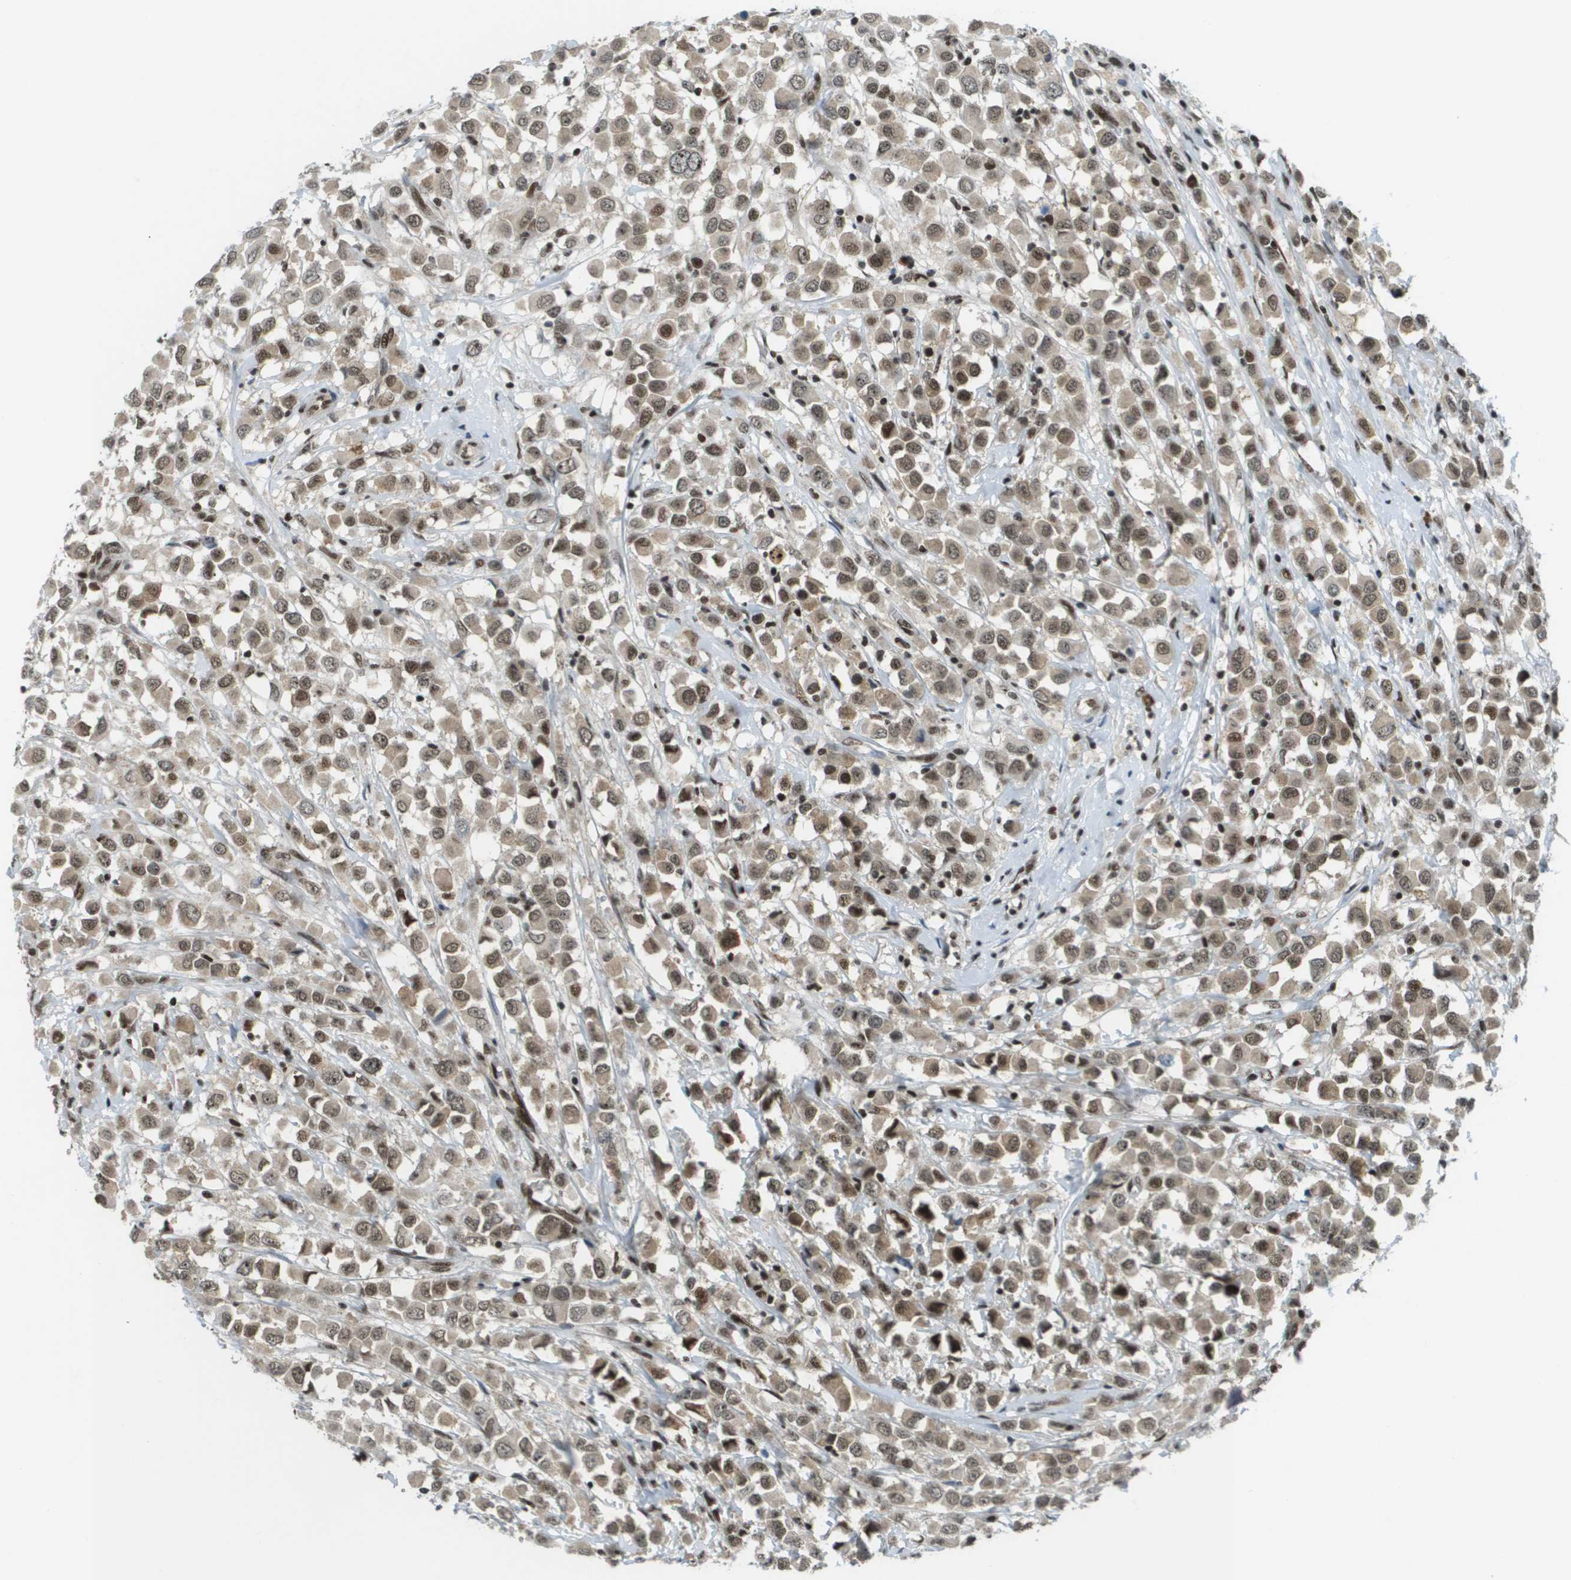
{"staining": {"intensity": "moderate", "quantity": ">75%", "location": "cytoplasmic/membranous,nuclear"}, "tissue": "breast cancer", "cell_type": "Tumor cells", "image_type": "cancer", "snomed": [{"axis": "morphology", "description": "Duct carcinoma"}, {"axis": "topography", "description": "Breast"}], "caption": "Protein expression analysis of human breast cancer reveals moderate cytoplasmic/membranous and nuclear positivity in approximately >75% of tumor cells. (Brightfield microscopy of DAB IHC at high magnification).", "gene": "IRF7", "patient": {"sex": "female", "age": 61}}